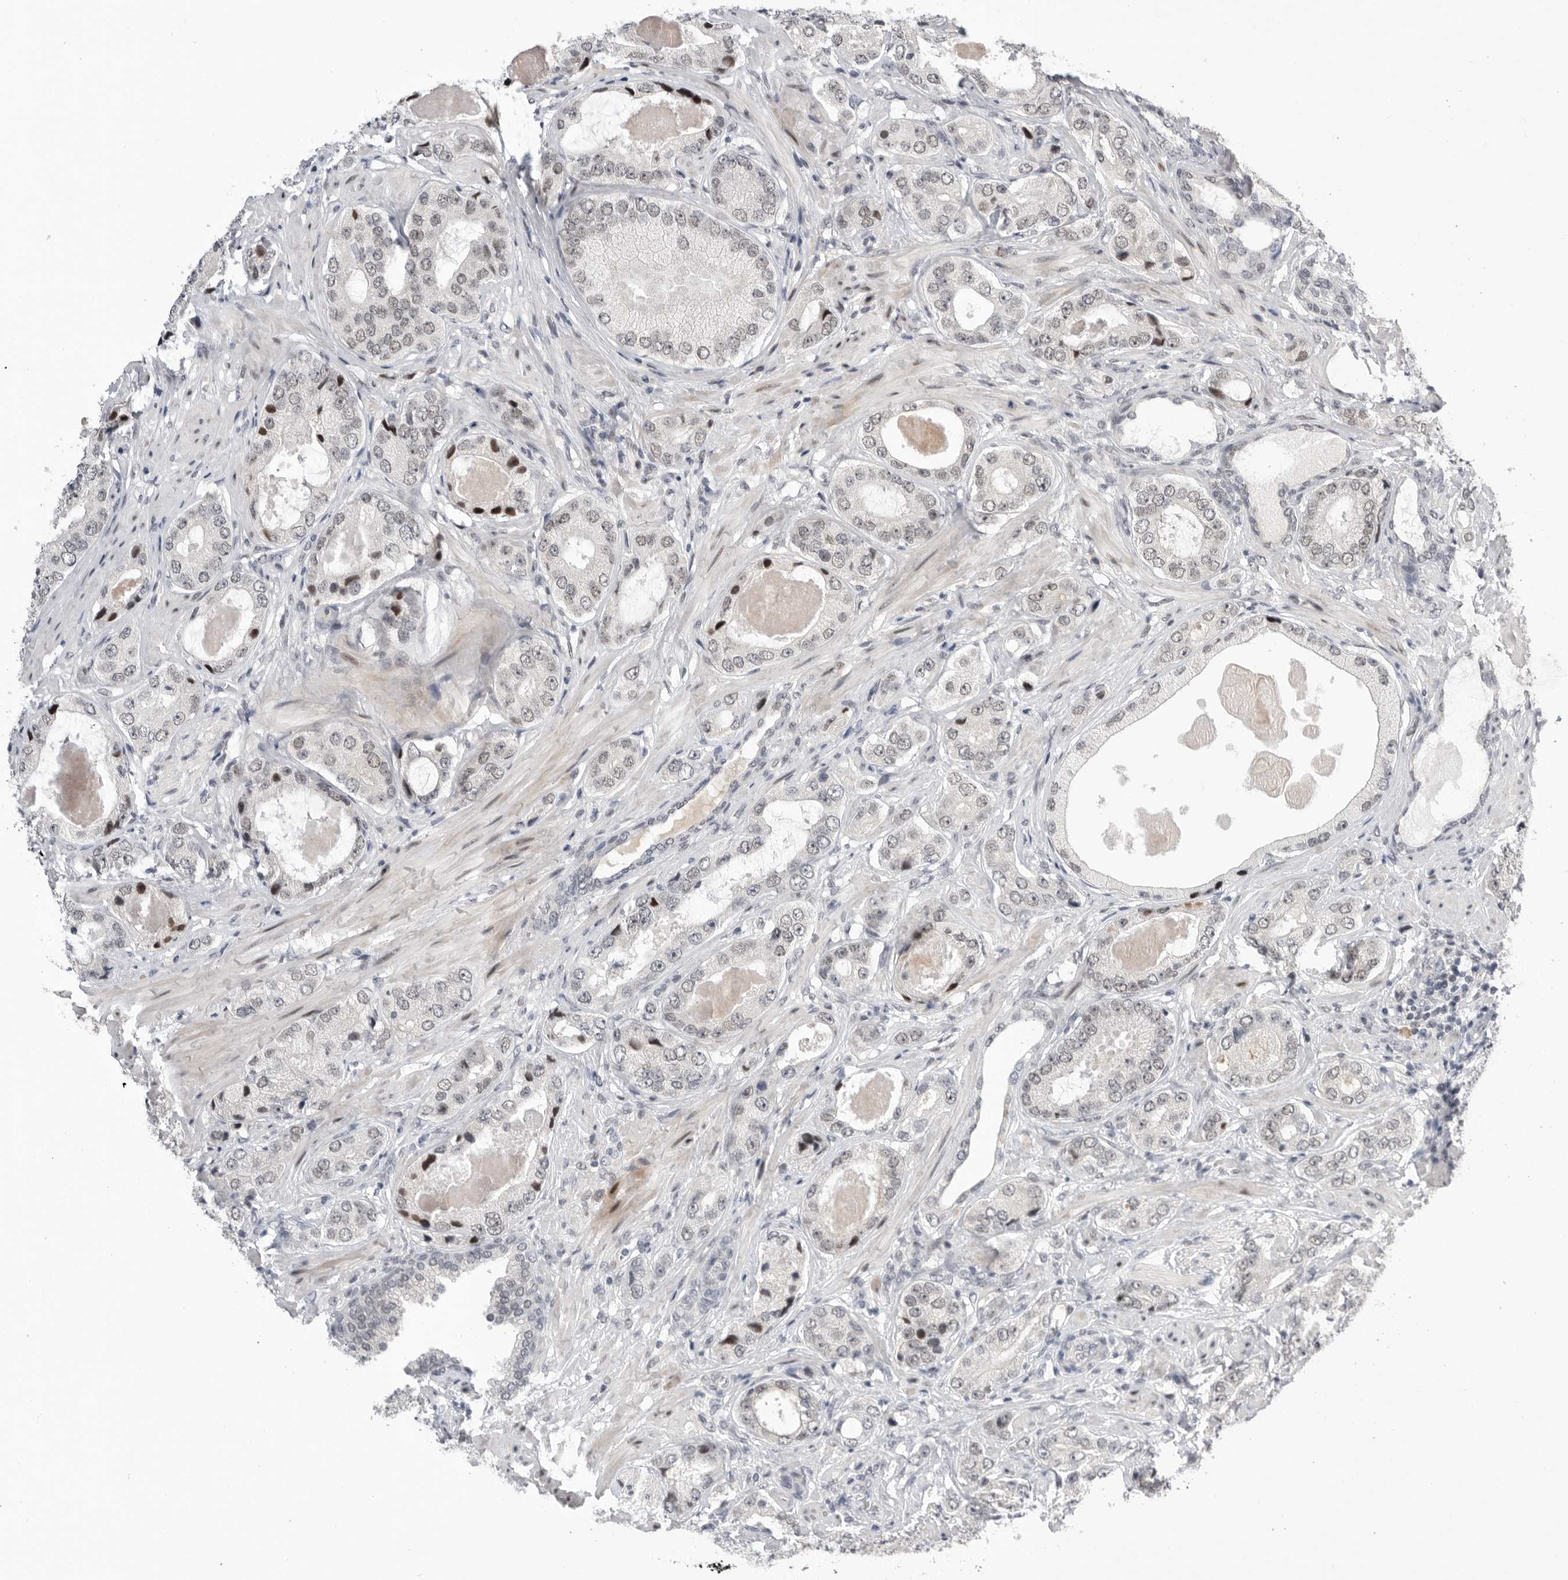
{"staining": {"intensity": "negative", "quantity": "none", "location": "none"}, "tissue": "prostate cancer", "cell_type": "Tumor cells", "image_type": "cancer", "snomed": [{"axis": "morphology", "description": "Normal tissue, NOS"}, {"axis": "morphology", "description": "Adenocarcinoma, High grade"}, {"axis": "topography", "description": "Prostate"}, {"axis": "topography", "description": "Peripheral nerve tissue"}], "caption": "Tumor cells show no significant expression in adenocarcinoma (high-grade) (prostate). The staining was performed using DAB to visualize the protein expression in brown, while the nuclei were stained in blue with hematoxylin (Magnification: 20x).", "gene": "POU5F1", "patient": {"sex": "male", "age": 59}}